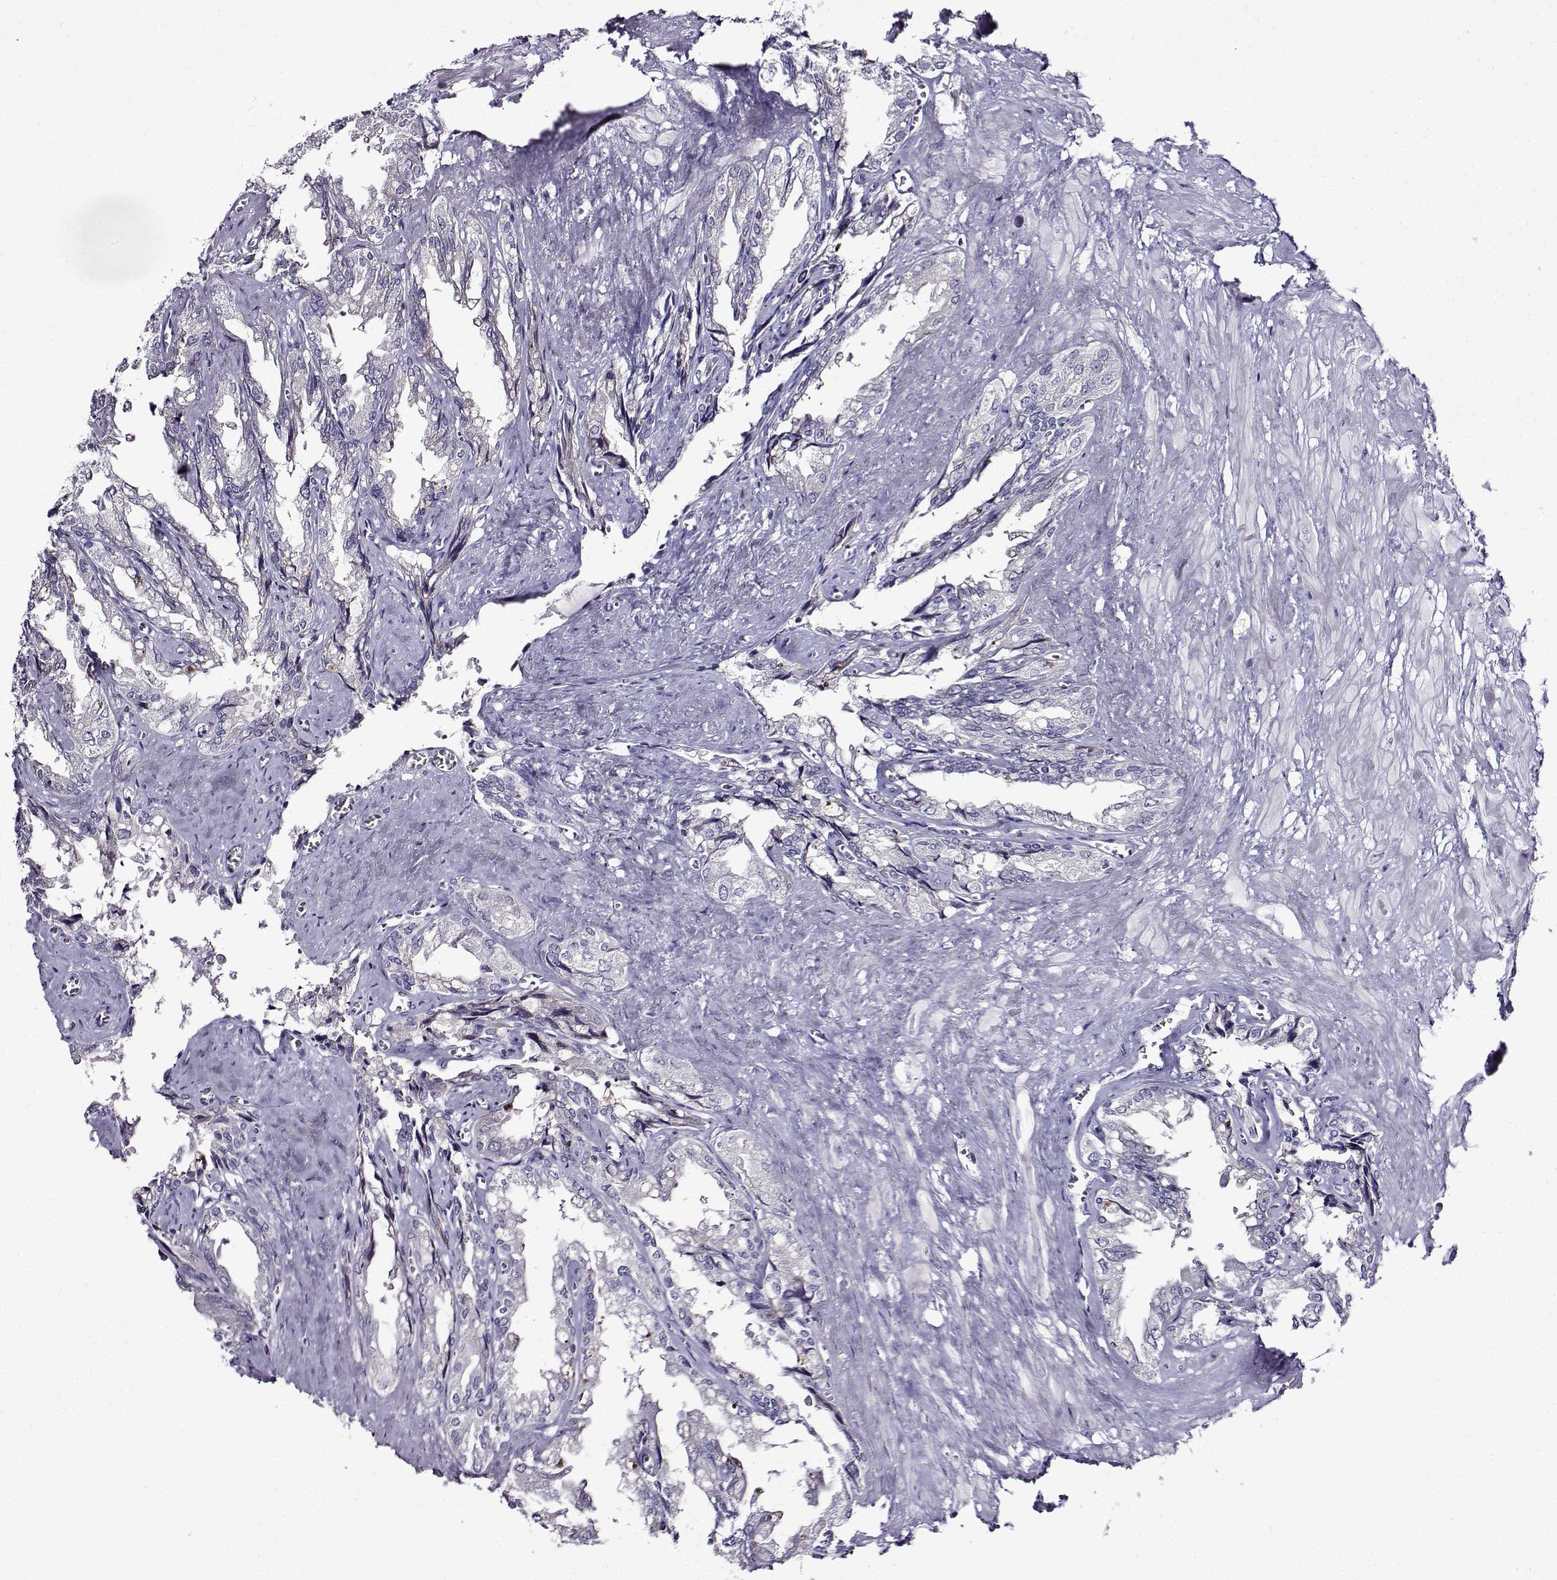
{"staining": {"intensity": "negative", "quantity": "none", "location": "none"}, "tissue": "seminal vesicle", "cell_type": "Glandular cells", "image_type": "normal", "snomed": [{"axis": "morphology", "description": "Normal tissue, NOS"}, {"axis": "topography", "description": "Seminal veicle"}], "caption": "This is an immunohistochemistry (IHC) image of normal human seminal vesicle. There is no positivity in glandular cells.", "gene": "TMEM266", "patient": {"sex": "male", "age": 67}}